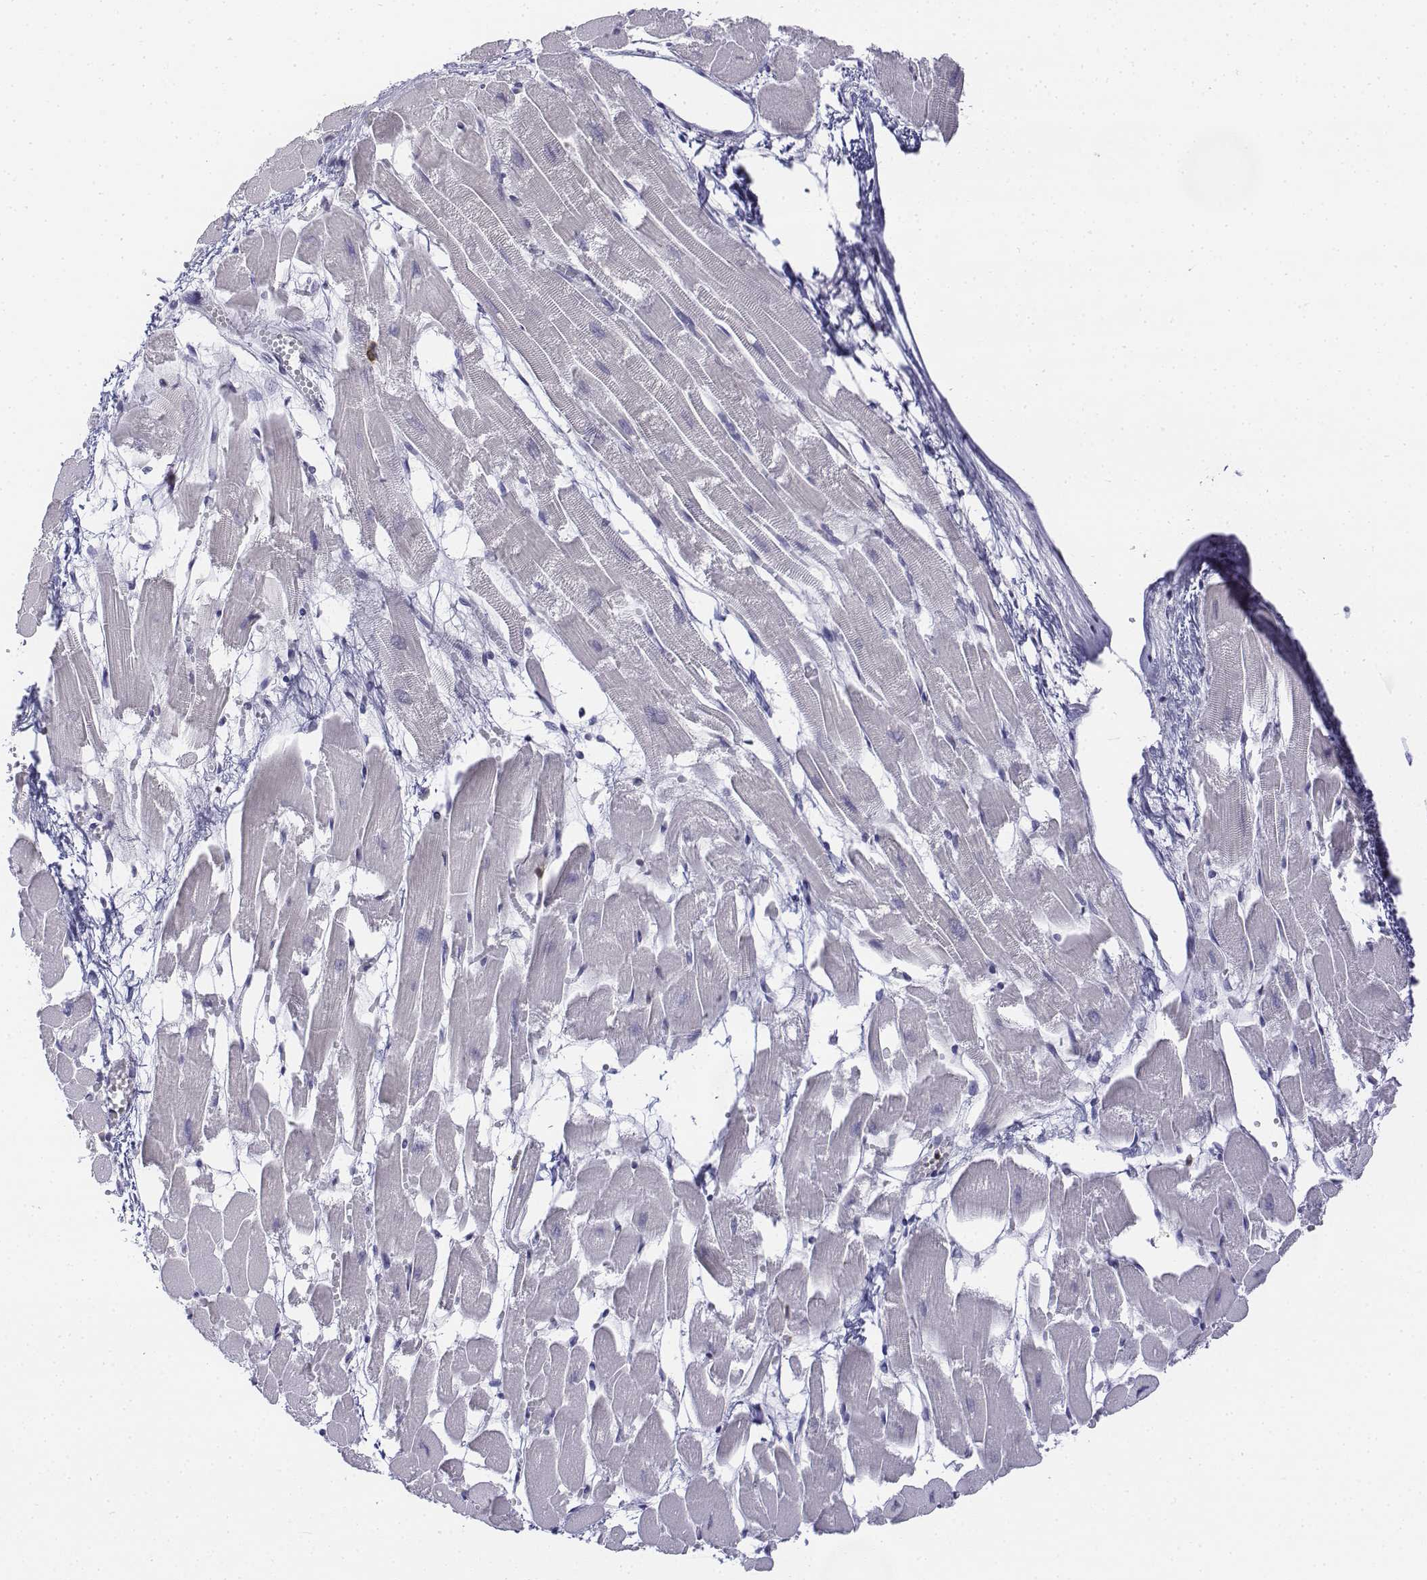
{"staining": {"intensity": "negative", "quantity": "none", "location": "none"}, "tissue": "heart muscle", "cell_type": "Cardiomyocytes", "image_type": "normal", "snomed": [{"axis": "morphology", "description": "Normal tissue, NOS"}, {"axis": "topography", "description": "Heart"}], "caption": "Normal heart muscle was stained to show a protein in brown. There is no significant positivity in cardiomyocytes. (DAB immunohistochemistry visualized using brightfield microscopy, high magnification).", "gene": "CD3E", "patient": {"sex": "female", "age": 52}}